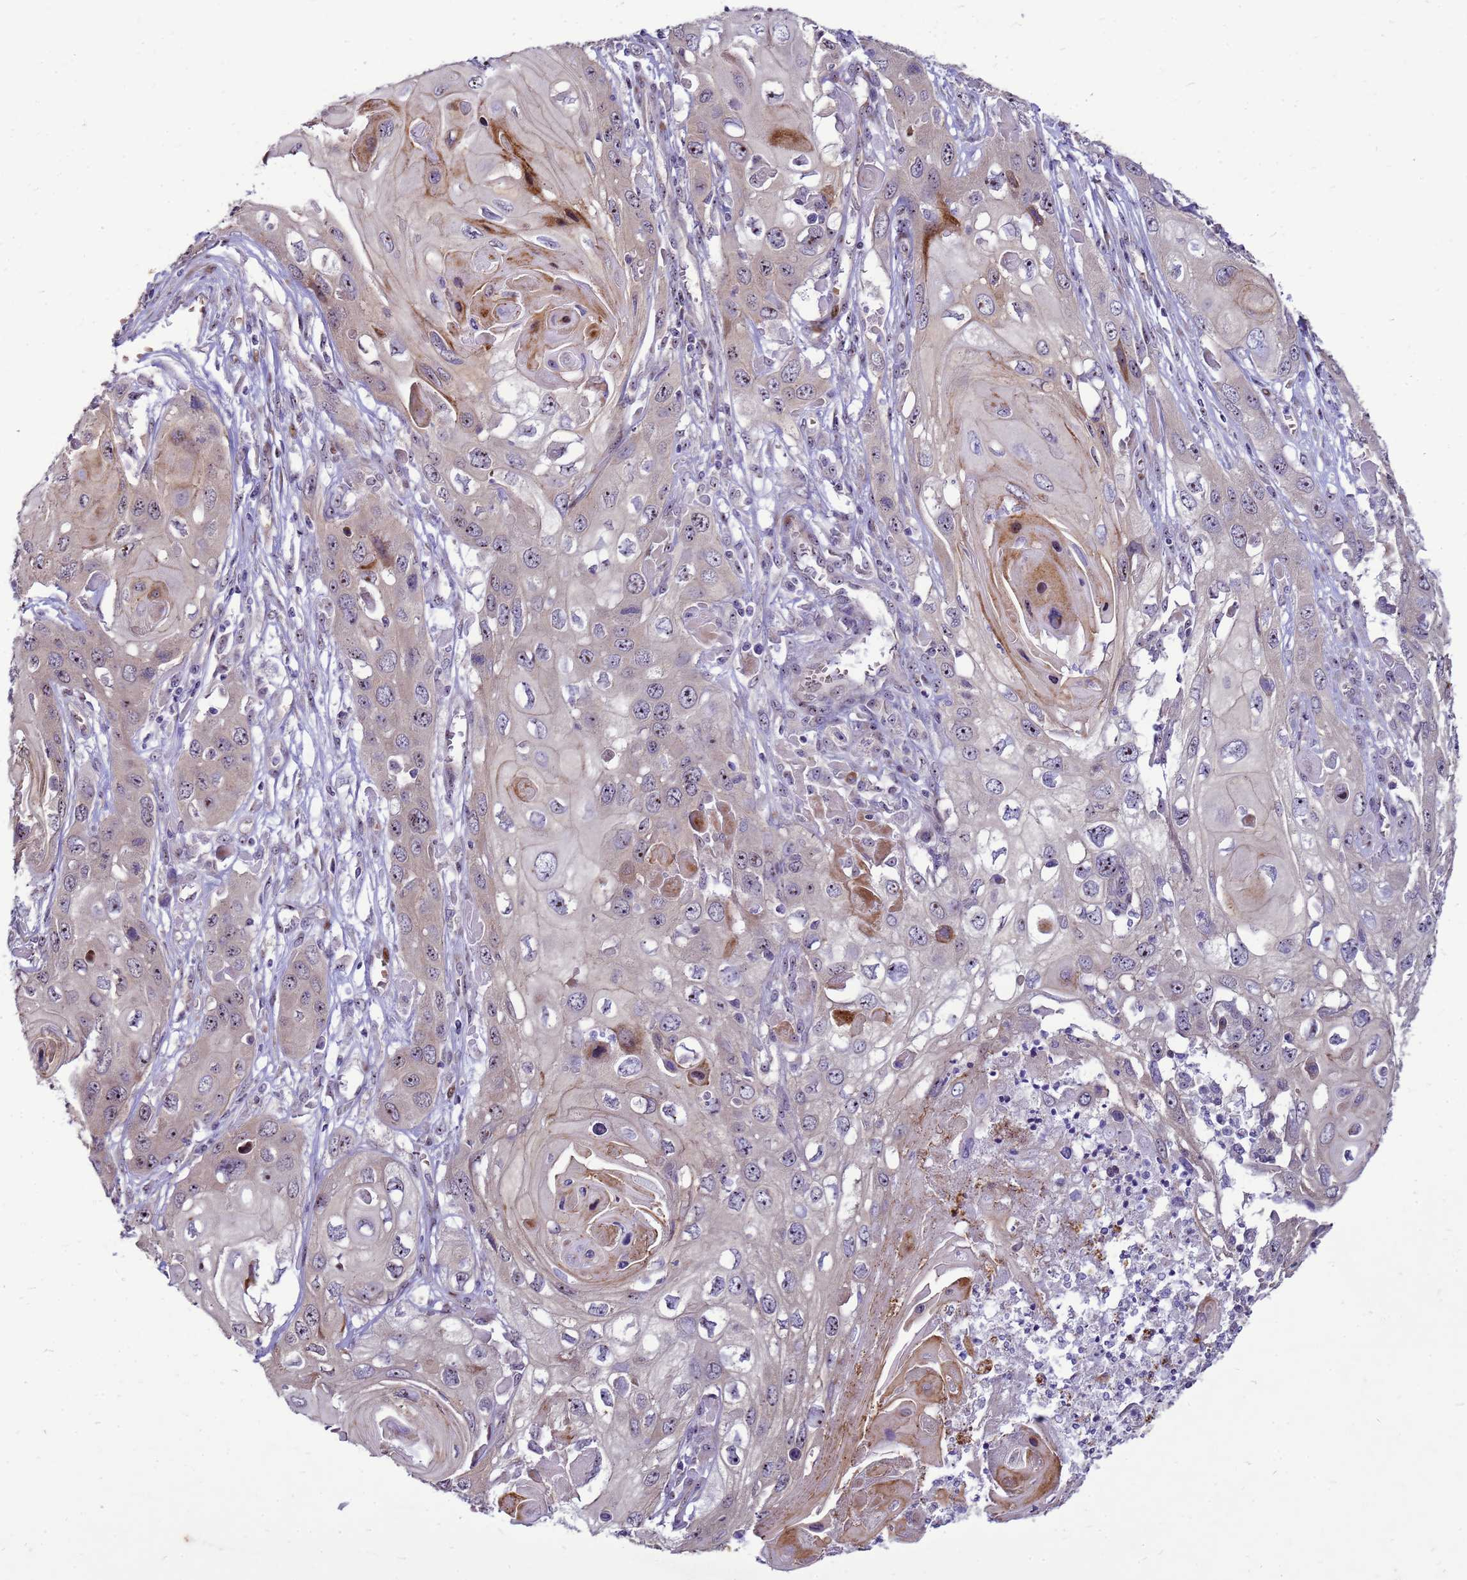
{"staining": {"intensity": "moderate", "quantity": "<25%", "location": "nuclear"}, "tissue": "skin cancer", "cell_type": "Tumor cells", "image_type": "cancer", "snomed": [{"axis": "morphology", "description": "Squamous cell carcinoma, NOS"}, {"axis": "topography", "description": "Skin"}], "caption": "An image showing moderate nuclear staining in about <25% of tumor cells in skin cancer, as visualized by brown immunohistochemical staining.", "gene": "RSPO1", "patient": {"sex": "male", "age": 55}}